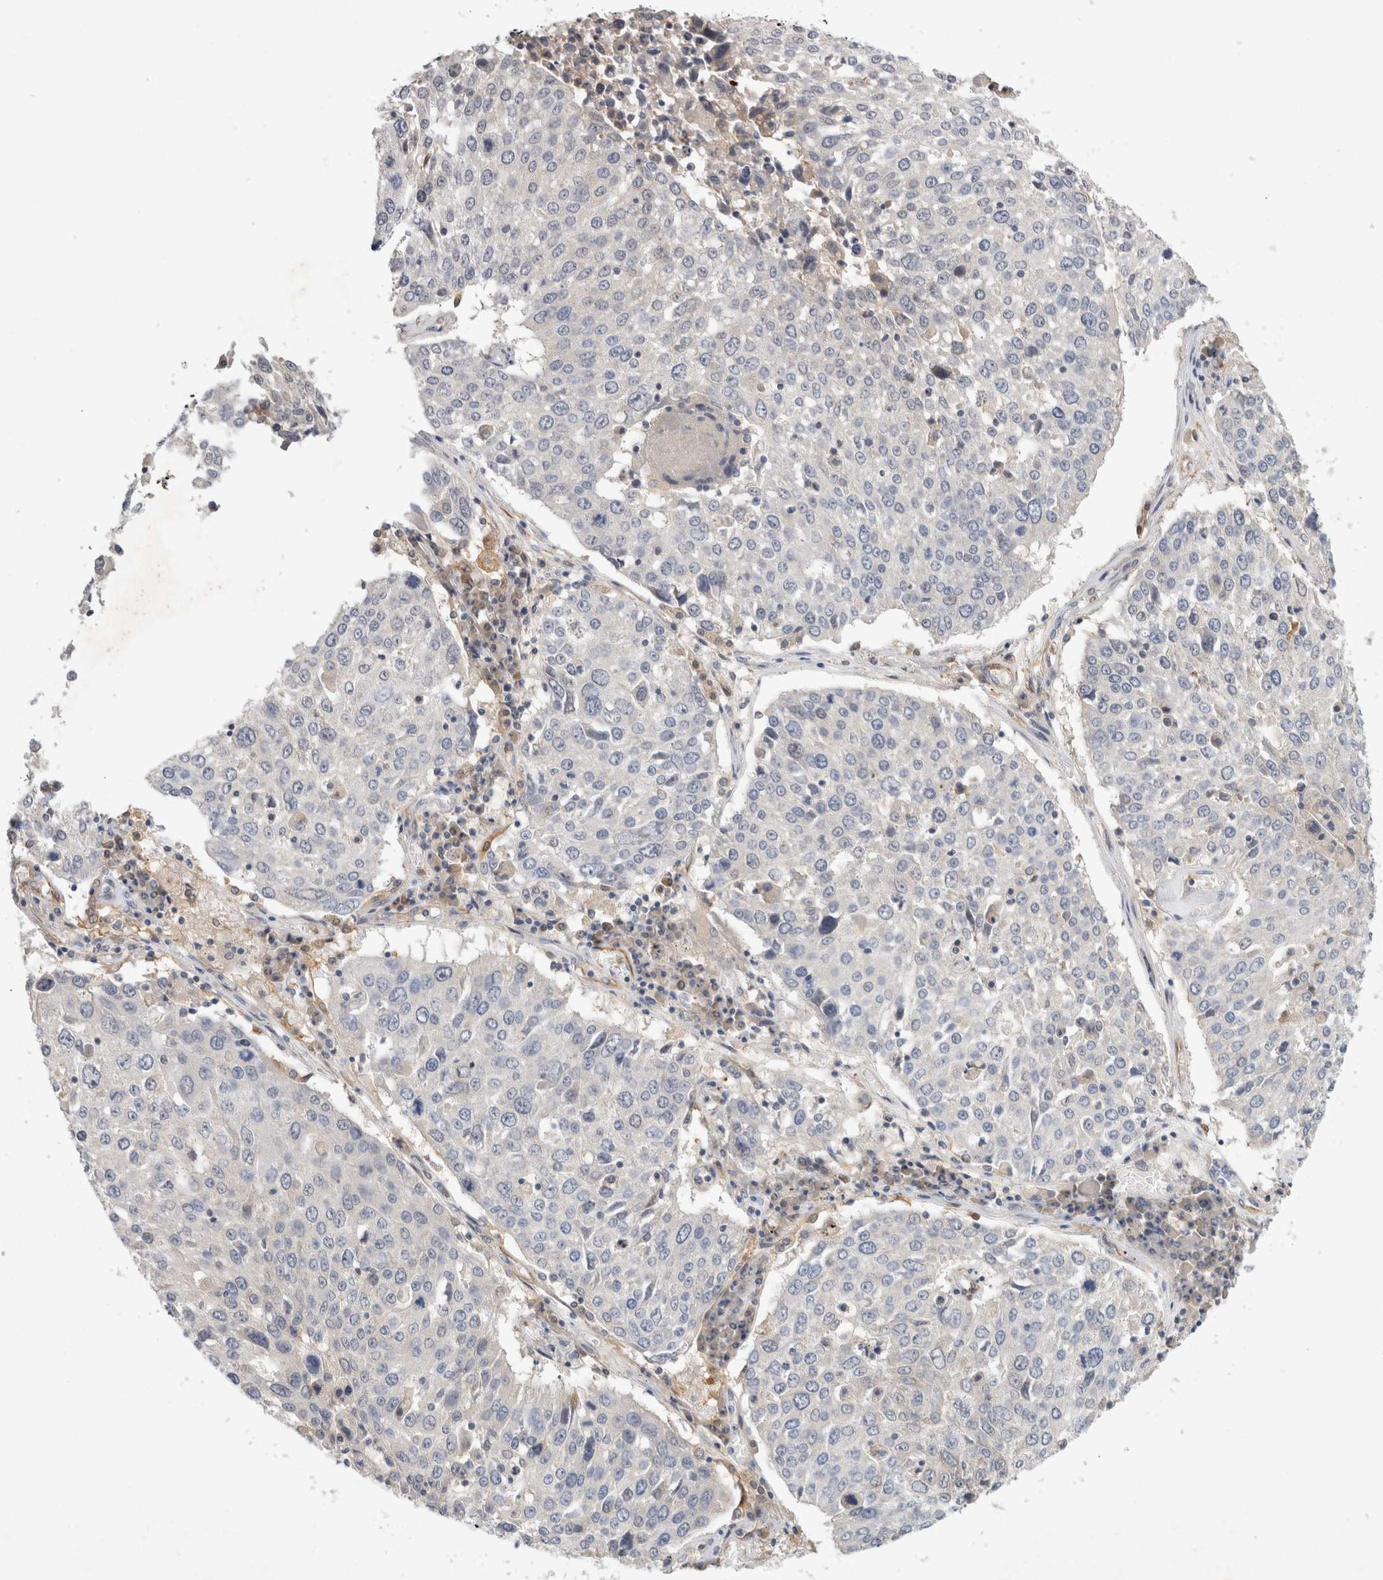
{"staining": {"intensity": "negative", "quantity": "none", "location": "none"}, "tissue": "lung cancer", "cell_type": "Tumor cells", "image_type": "cancer", "snomed": [{"axis": "morphology", "description": "Squamous cell carcinoma, NOS"}, {"axis": "topography", "description": "Lung"}], "caption": "Lung squamous cell carcinoma was stained to show a protein in brown. There is no significant staining in tumor cells. (DAB (3,3'-diaminobenzidine) immunohistochemistry visualized using brightfield microscopy, high magnification).", "gene": "PGM1", "patient": {"sex": "male", "age": 65}}